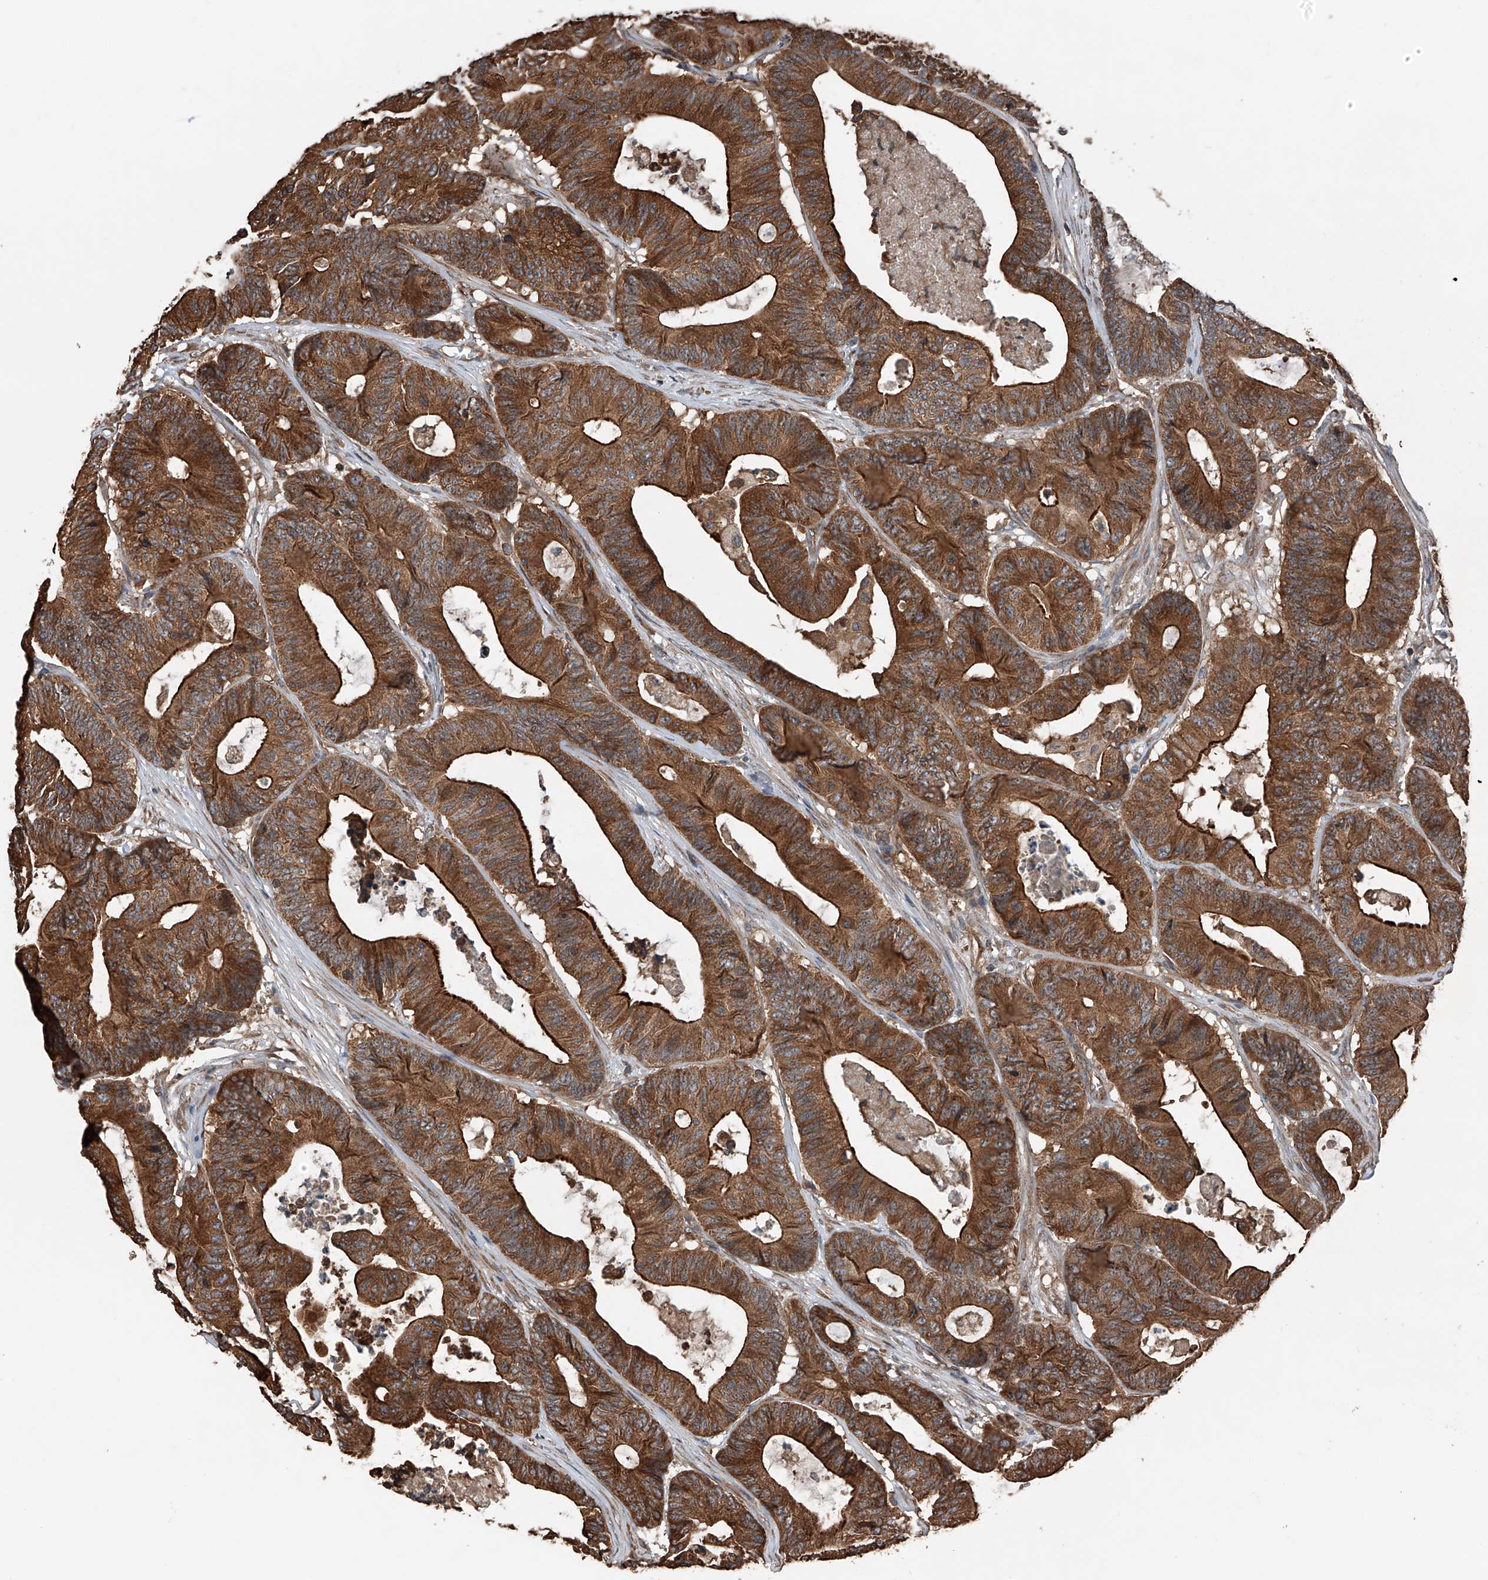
{"staining": {"intensity": "strong", "quantity": ">75%", "location": "cytoplasmic/membranous"}, "tissue": "colorectal cancer", "cell_type": "Tumor cells", "image_type": "cancer", "snomed": [{"axis": "morphology", "description": "Adenocarcinoma, NOS"}, {"axis": "topography", "description": "Colon"}], "caption": "Immunohistochemistry (IHC) of colorectal adenocarcinoma demonstrates high levels of strong cytoplasmic/membranous staining in about >75% of tumor cells.", "gene": "KCNJ2", "patient": {"sex": "female", "age": 84}}